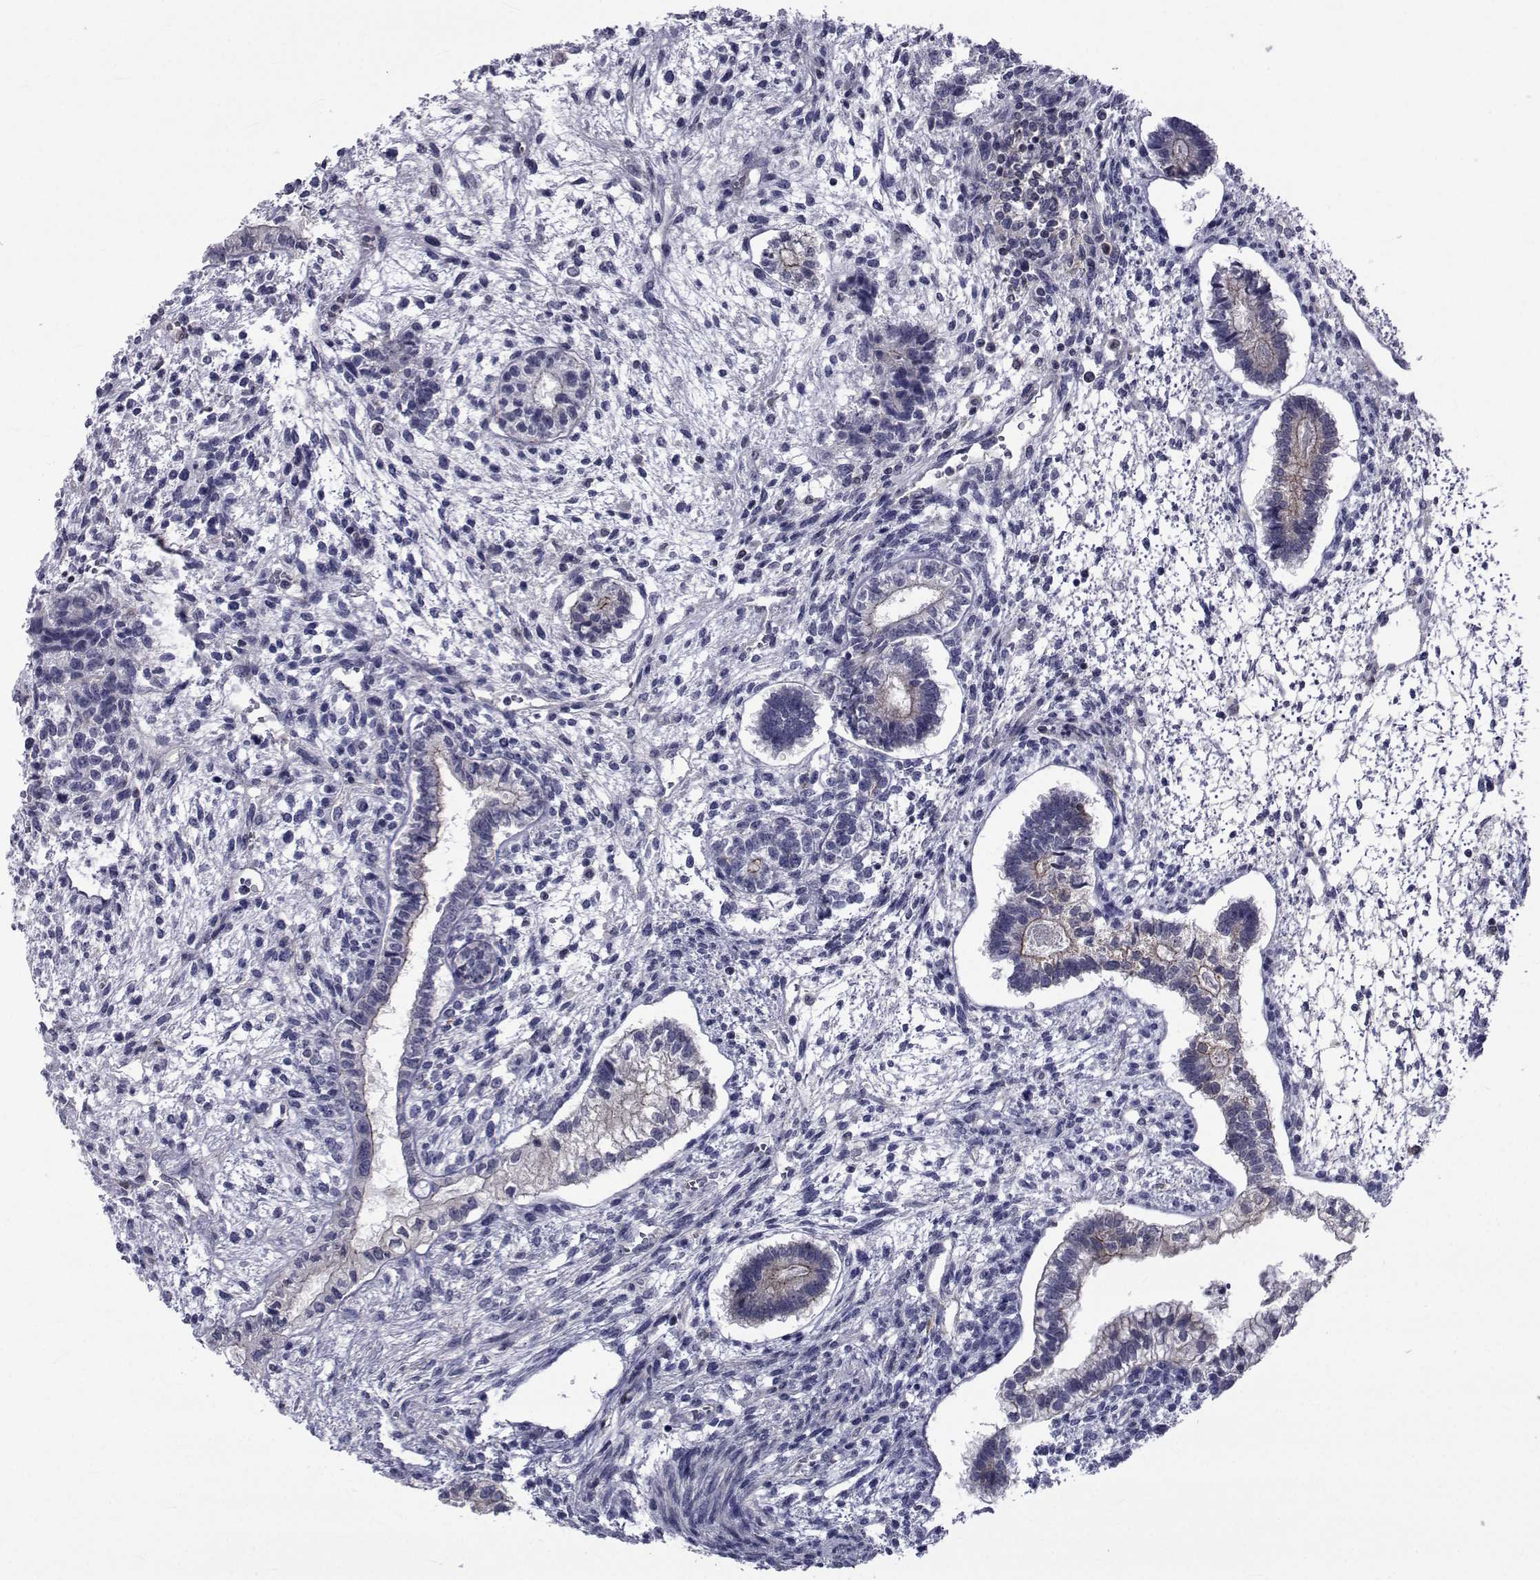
{"staining": {"intensity": "moderate", "quantity": "<25%", "location": "cytoplasmic/membranous"}, "tissue": "testis cancer", "cell_type": "Tumor cells", "image_type": "cancer", "snomed": [{"axis": "morphology", "description": "Carcinoma, Embryonal, NOS"}, {"axis": "topography", "description": "Testis"}], "caption": "Moderate cytoplasmic/membranous staining for a protein is seen in approximately <25% of tumor cells of testis cancer (embryonal carcinoma) using immunohistochemistry.", "gene": "SLC30A10", "patient": {"sex": "male", "age": 37}}